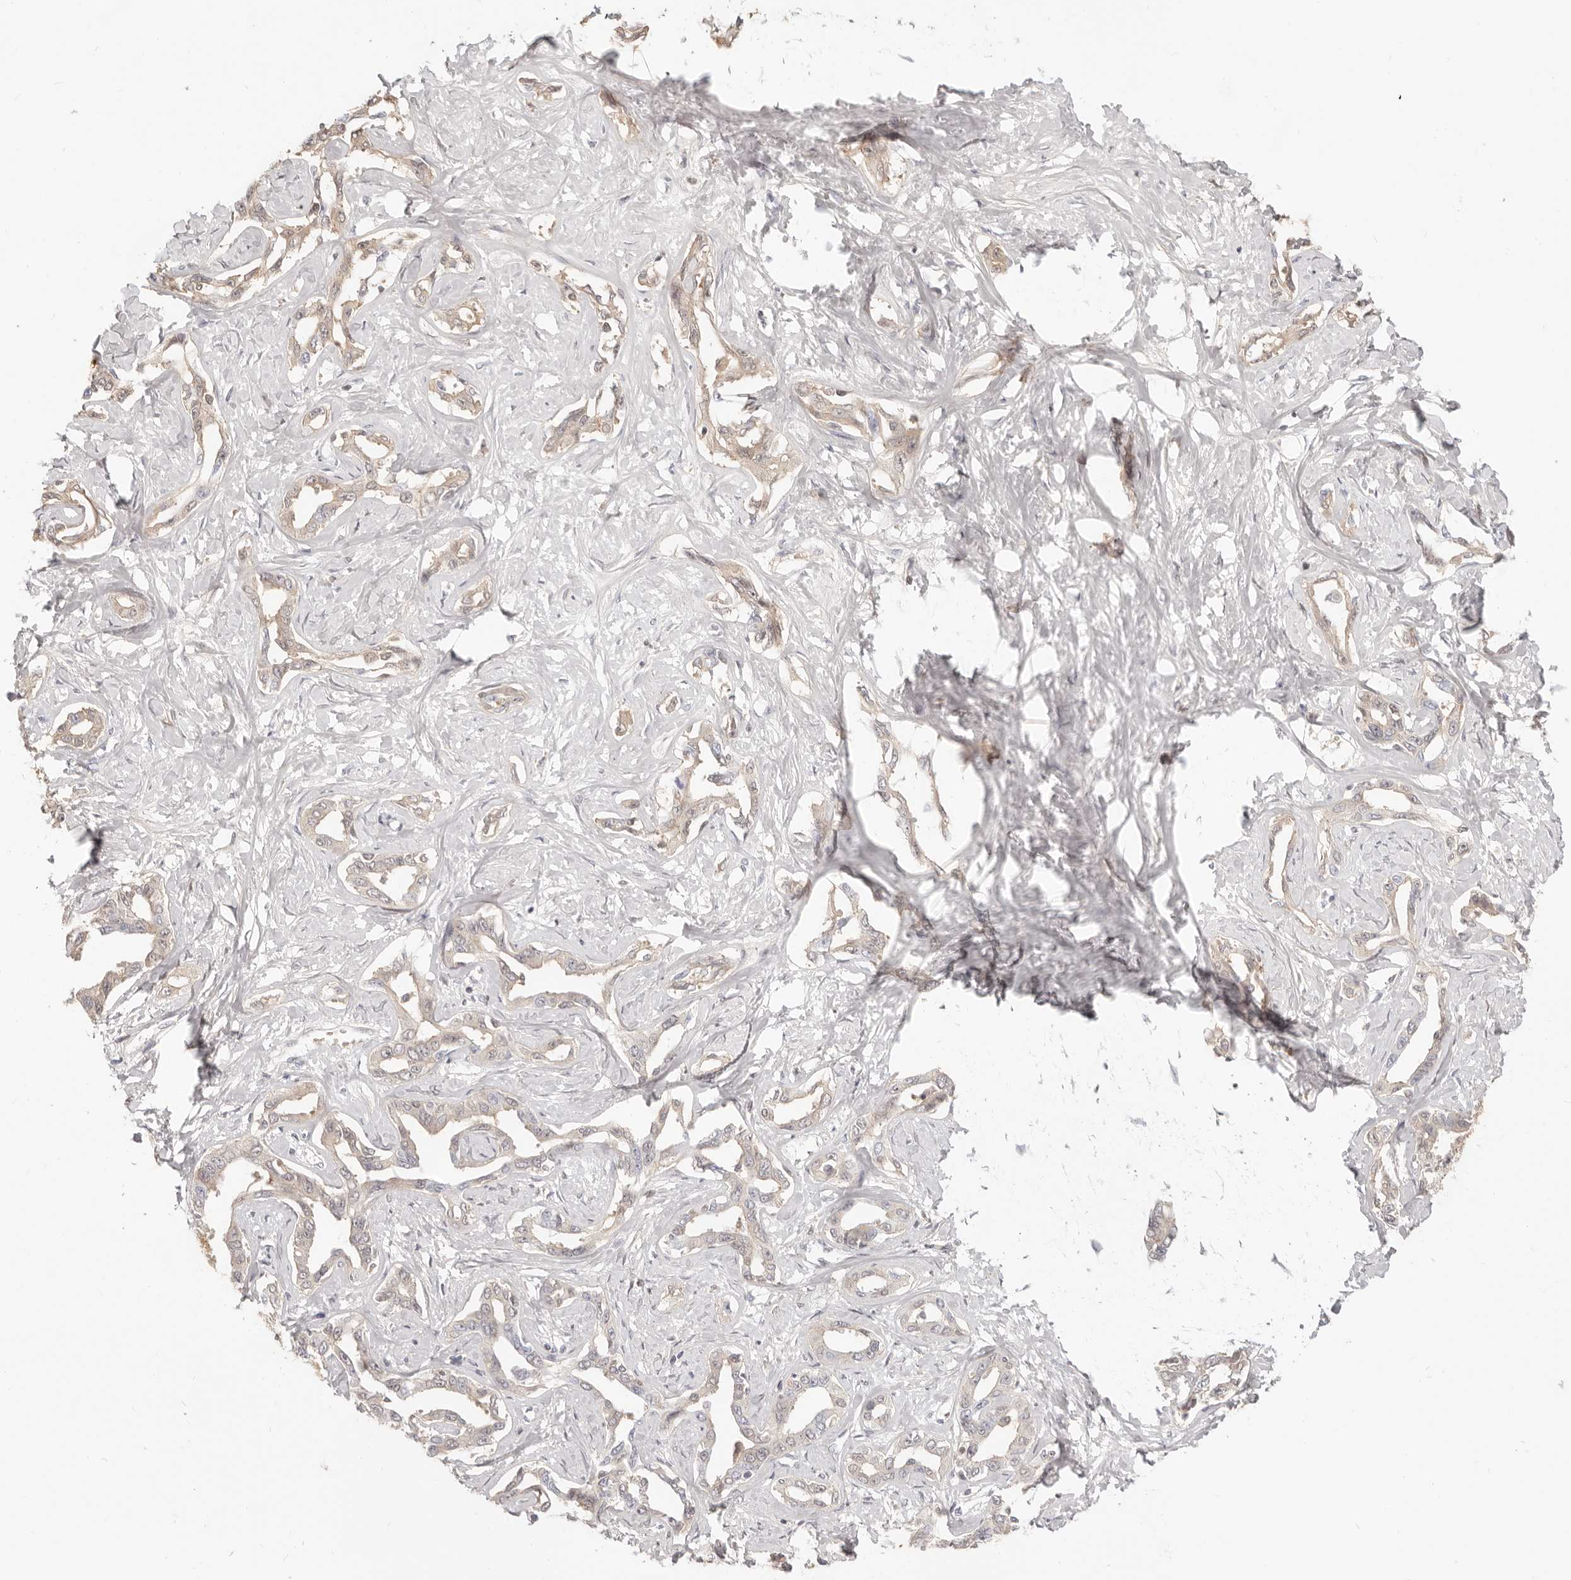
{"staining": {"intensity": "weak", "quantity": "<25%", "location": "cytoplasmic/membranous"}, "tissue": "liver cancer", "cell_type": "Tumor cells", "image_type": "cancer", "snomed": [{"axis": "morphology", "description": "Cholangiocarcinoma"}, {"axis": "topography", "description": "Liver"}], "caption": "Immunohistochemical staining of liver cancer (cholangiocarcinoma) exhibits no significant positivity in tumor cells.", "gene": "FABP1", "patient": {"sex": "male", "age": 59}}